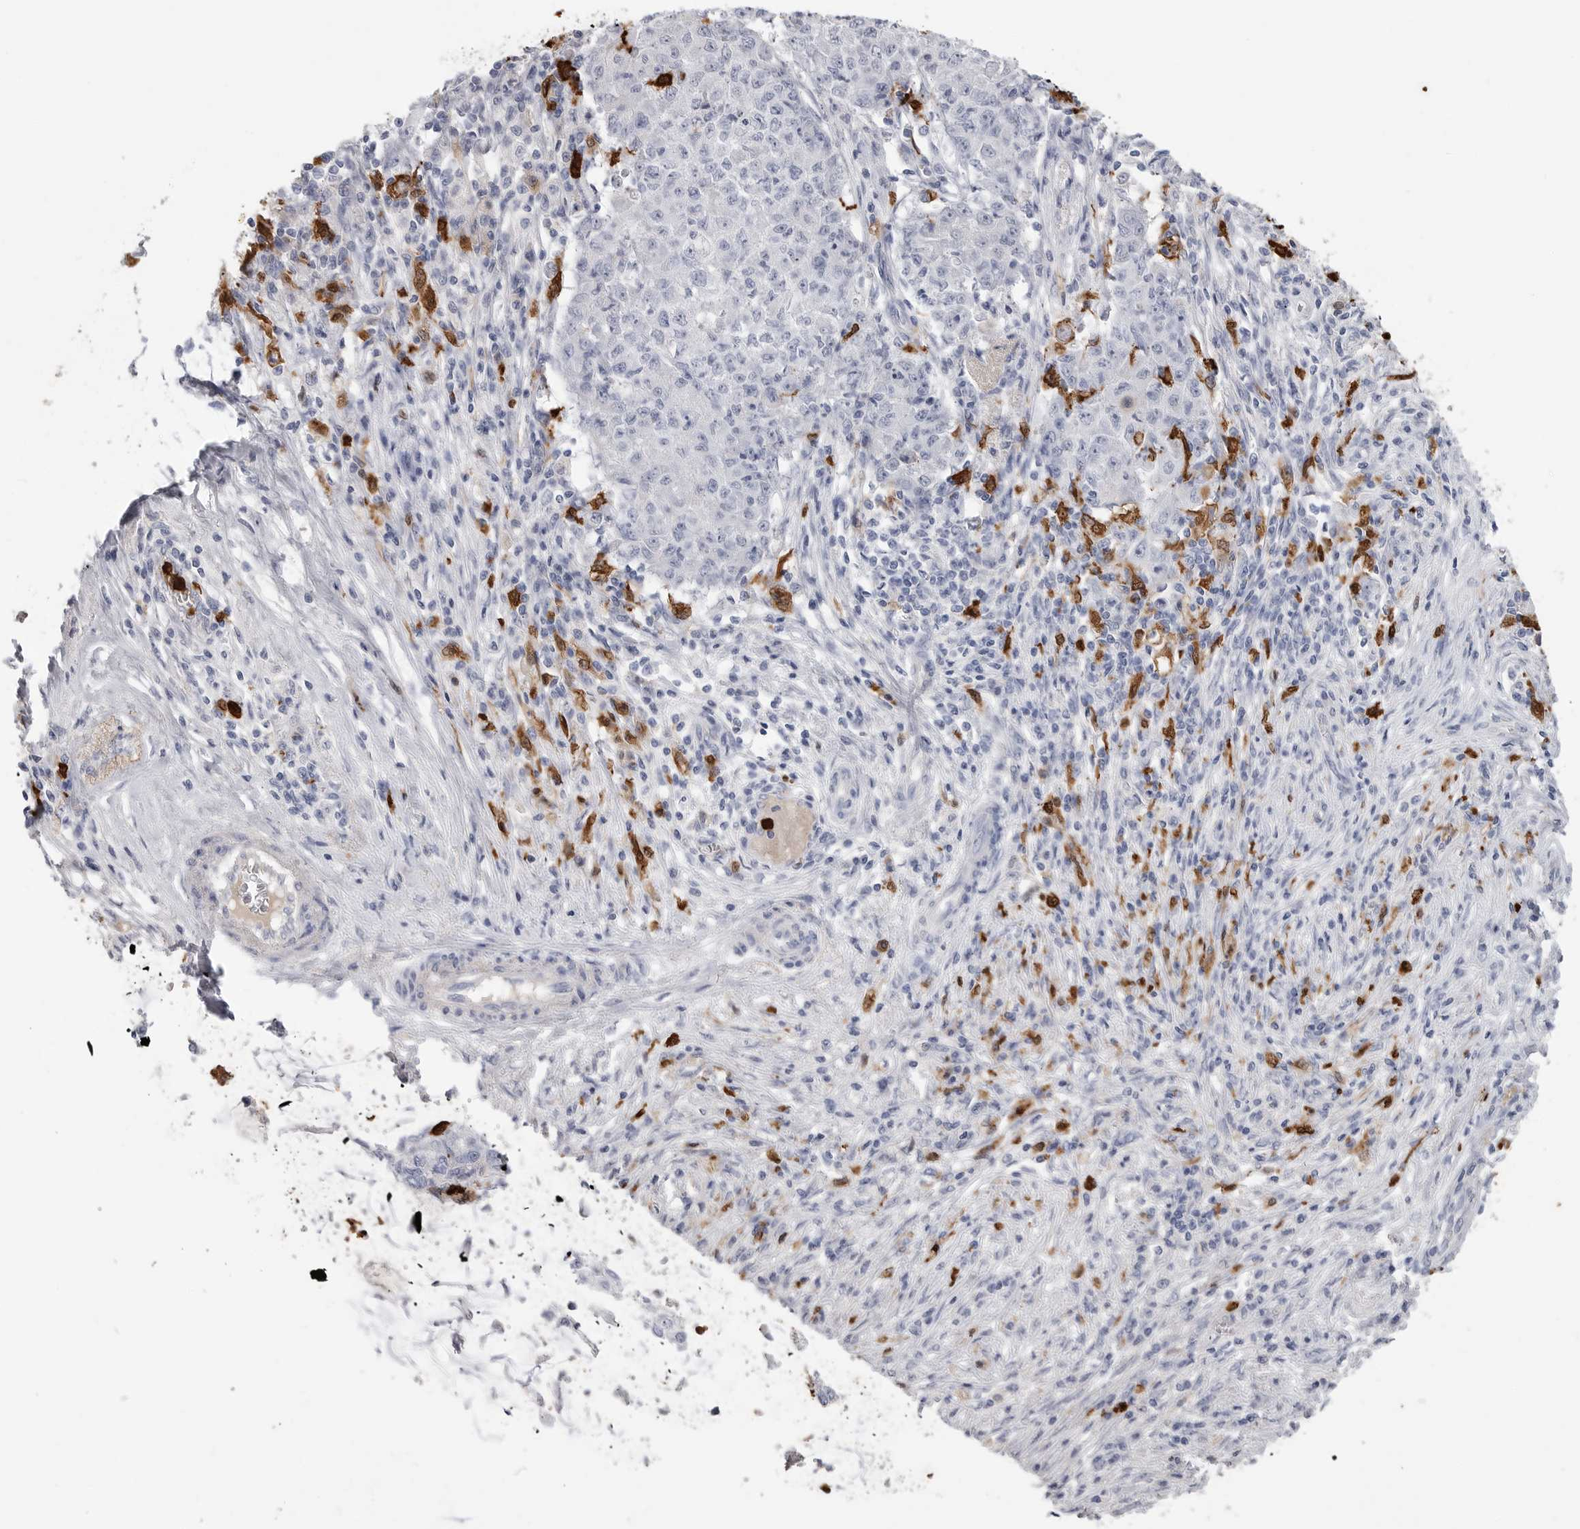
{"staining": {"intensity": "negative", "quantity": "none", "location": "none"}, "tissue": "ovarian cancer", "cell_type": "Tumor cells", "image_type": "cancer", "snomed": [{"axis": "morphology", "description": "Carcinoma, endometroid"}, {"axis": "topography", "description": "Ovary"}], "caption": "High power microscopy image of an immunohistochemistry (IHC) histopathology image of endometroid carcinoma (ovarian), revealing no significant positivity in tumor cells.", "gene": "CYB561D1", "patient": {"sex": "female", "age": 51}}